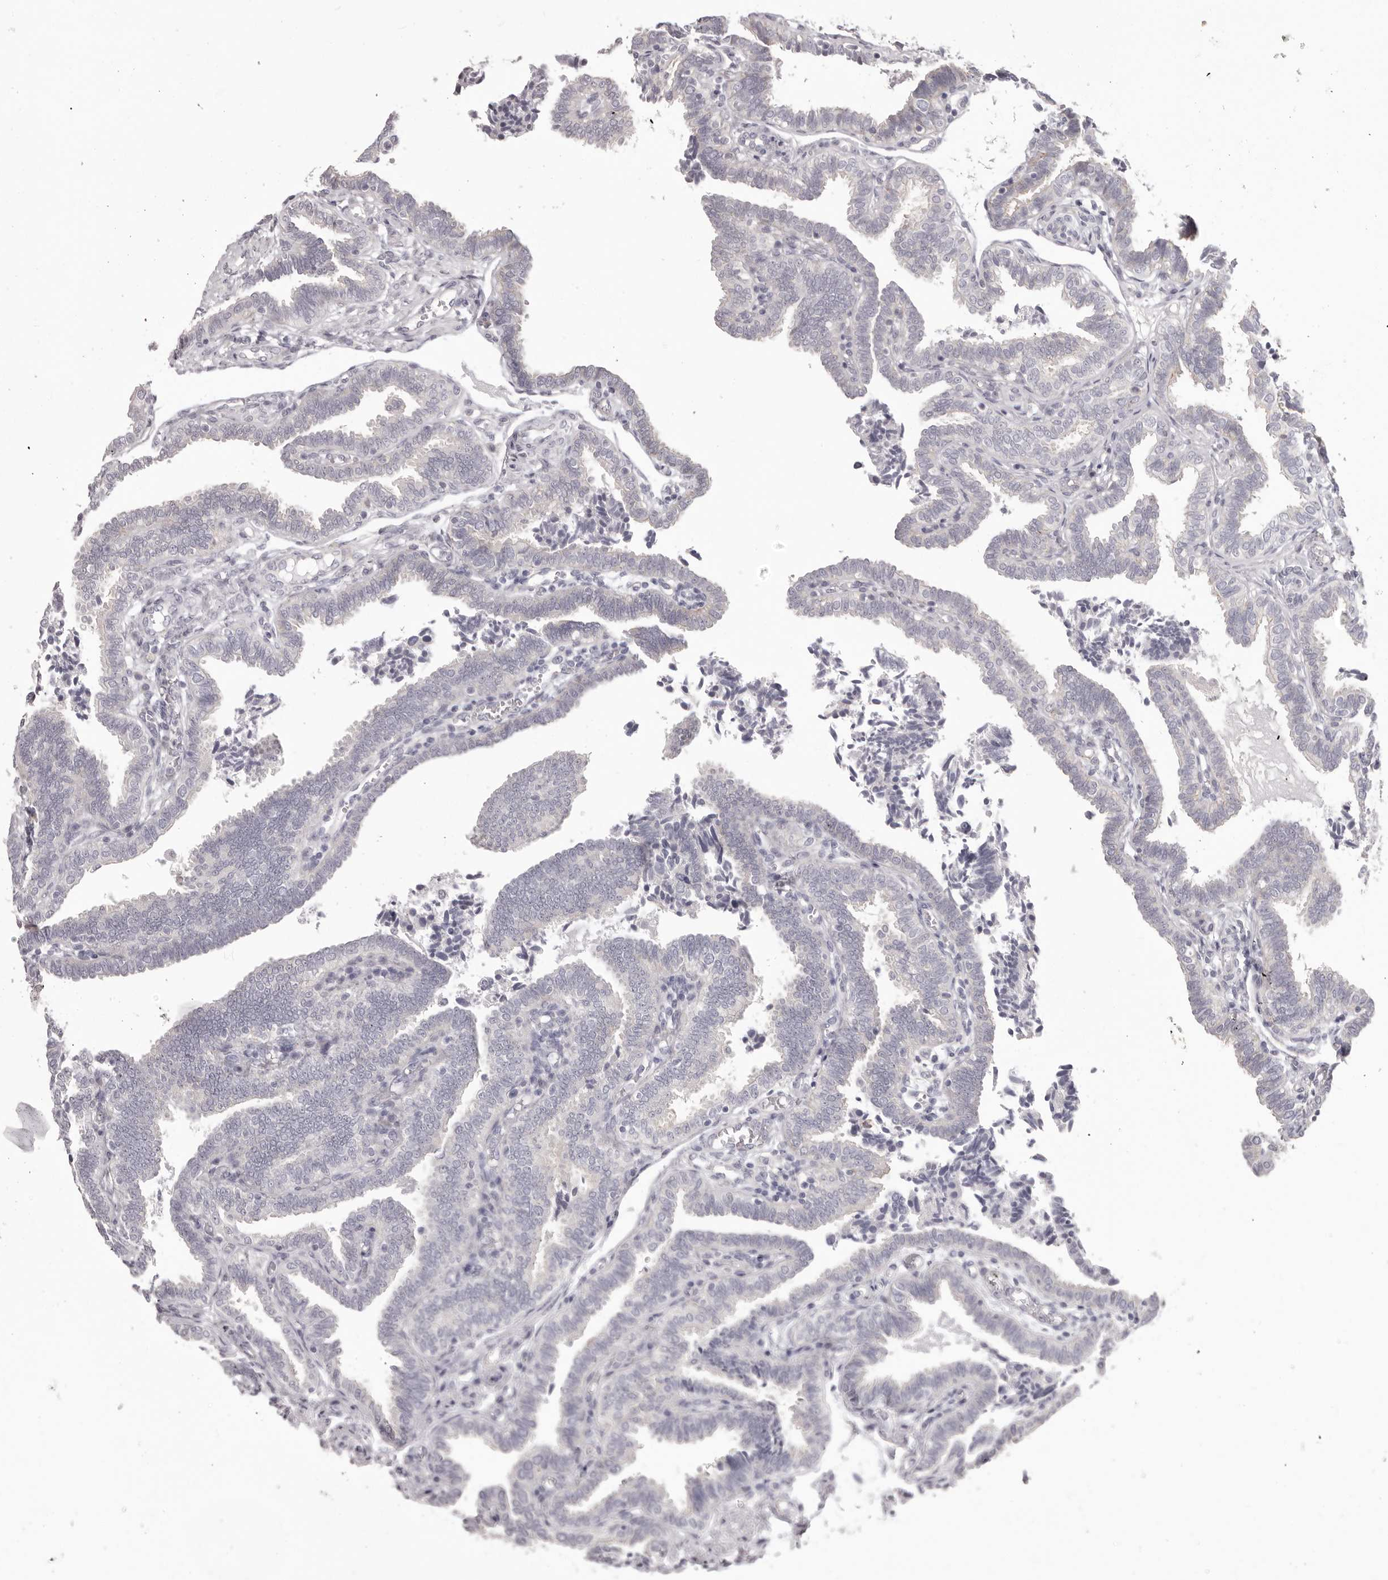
{"staining": {"intensity": "negative", "quantity": "none", "location": "none"}, "tissue": "fallopian tube", "cell_type": "Glandular cells", "image_type": "normal", "snomed": [{"axis": "morphology", "description": "Normal tissue, NOS"}, {"axis": "topography", "description": "Fallopian tube"}], "caption": "Immunohistochemistry (IHC) image of unremarkable fallopian tube: fallopian tube stained with DAB reveals no significant protein staining in glandular cells. The staining is performed using DAB brown chromogen with nuclei counter-stained in using hematoxylin.", "gene": "OTUD3", "patient": {"sex": "female", "age": 39}}